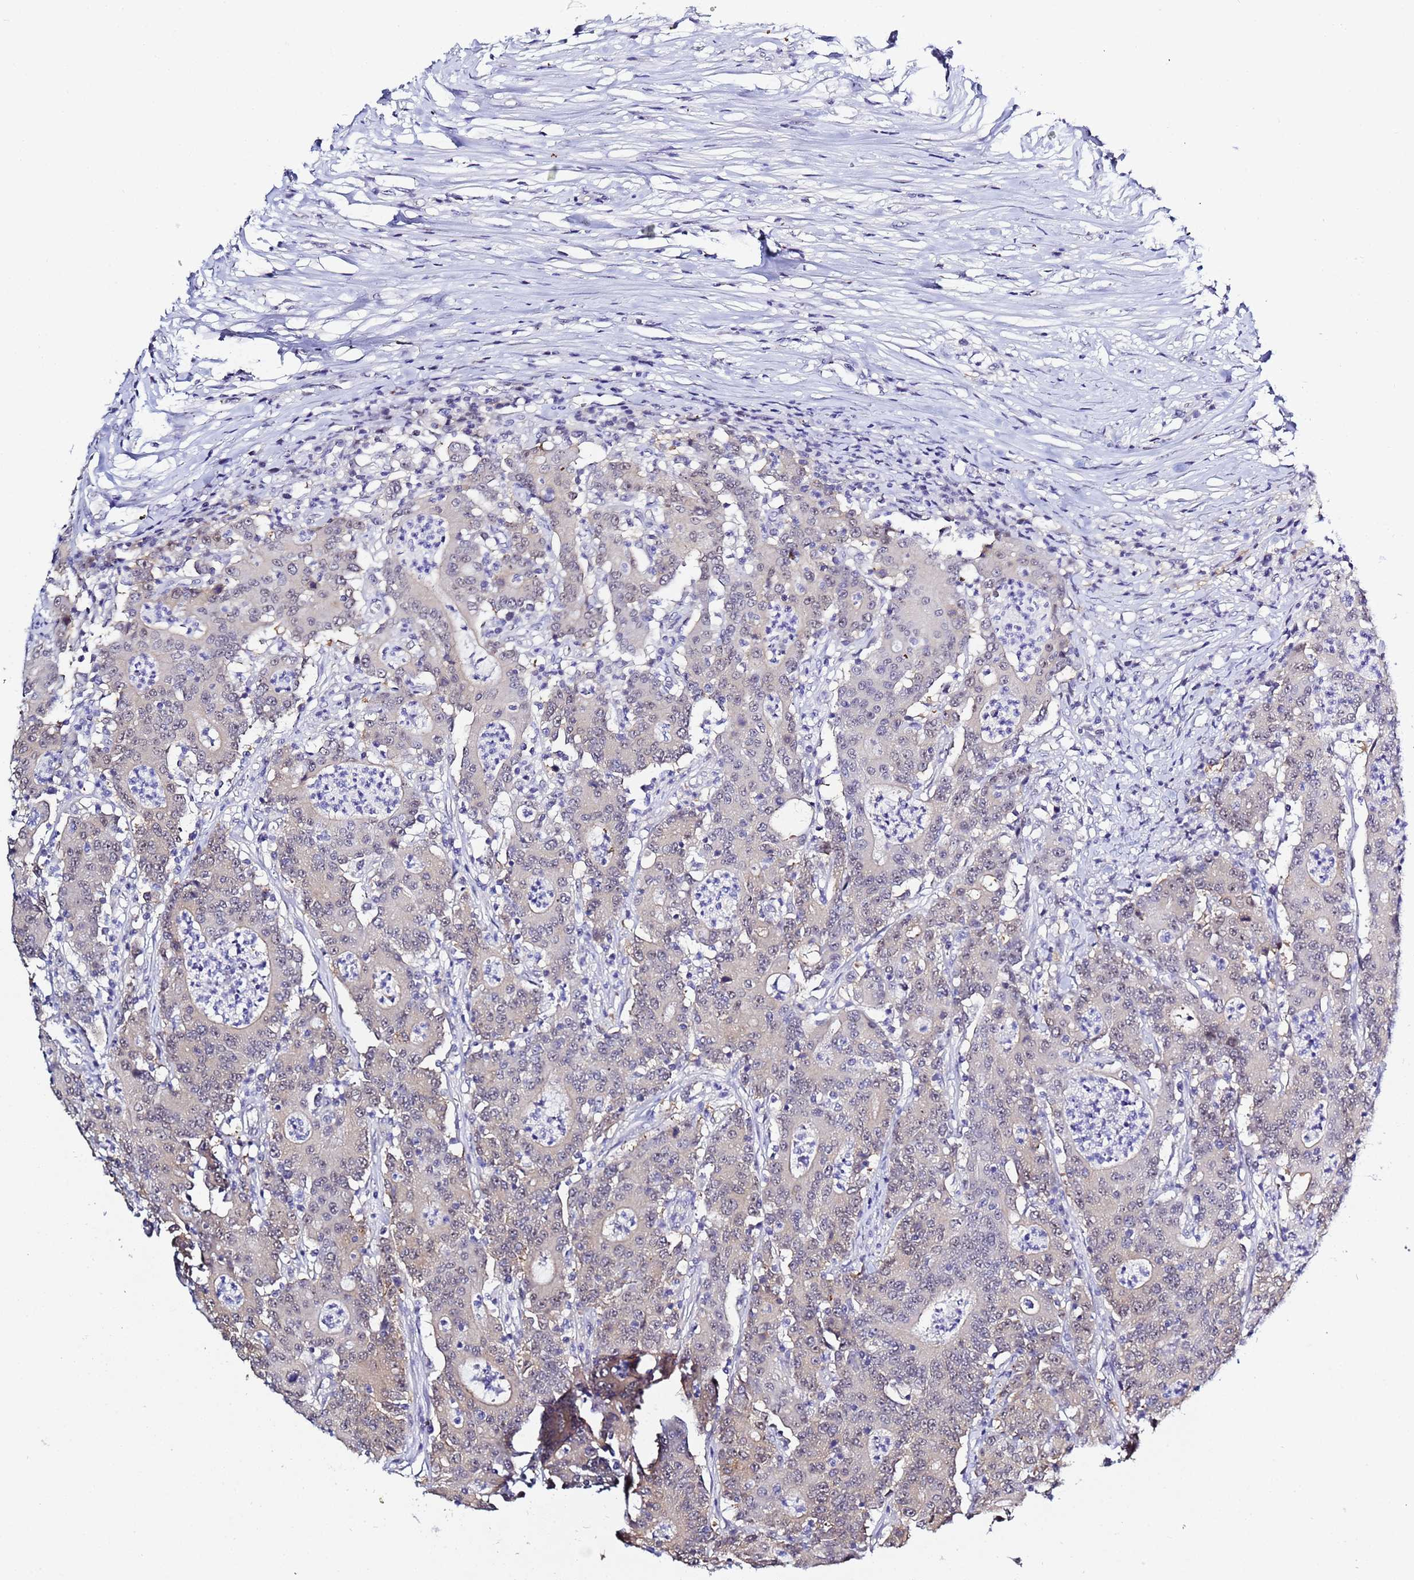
{"staining": {"intensity": "weak", "quantity": "<25%", "location": "cytoplasmic/membranous,nuclear"}, "tissue": "colorectal cancer", "cell_type": "Tumor cells", "image_type": "cancer", "snomed": [{"axis": "morphology", "description": "Adenocarcinoma, NOS"}, {"axis": "topography", "description": "Colon"}], "caption": "The histopathology image displays no staining of tumor cells in colorectal cancer (adenocarcinoma).", "gene": "ACTL6B", "patient": {"sex": "male", "age": 83}}